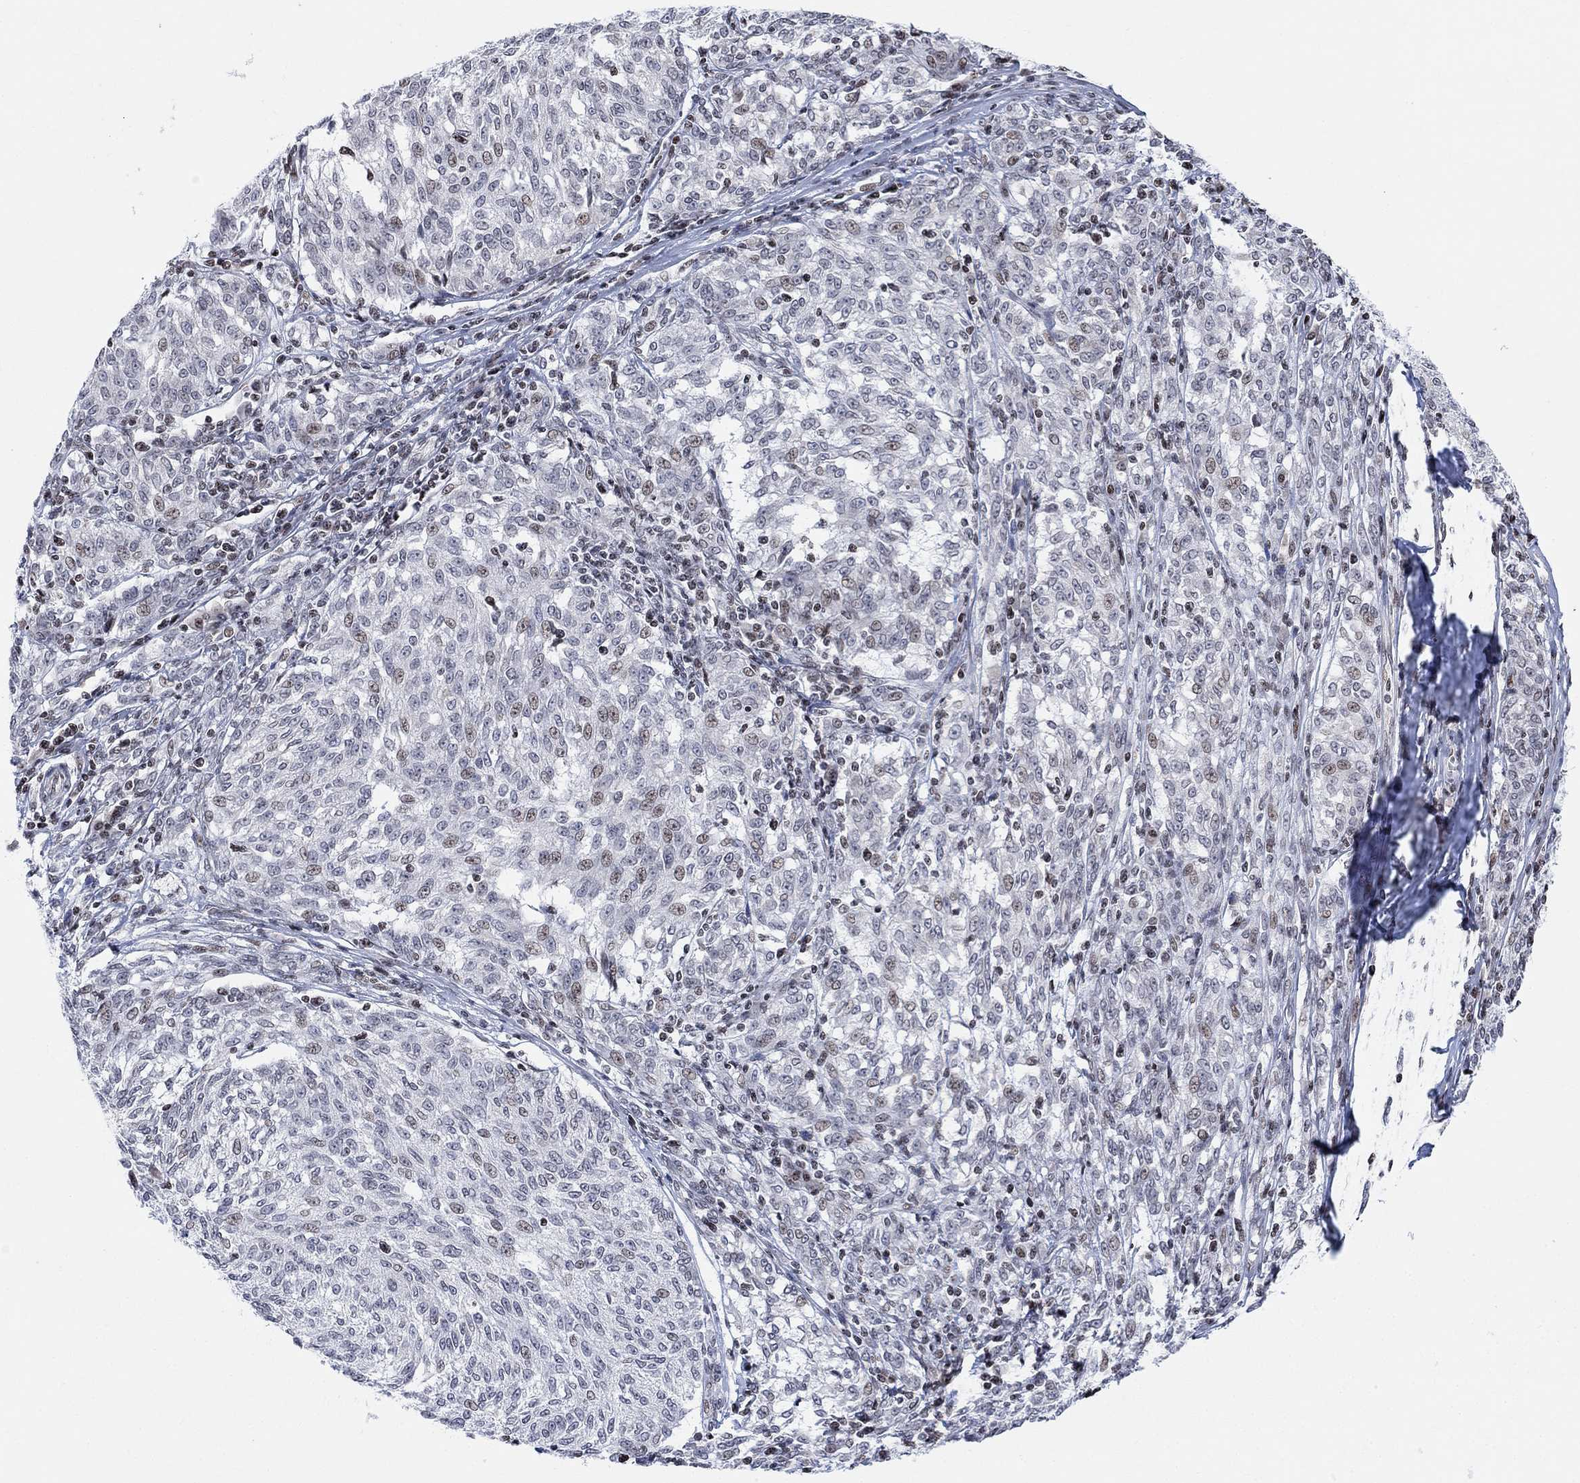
{"staining": {"intensity": "weak", "quantity": "<25%", "location": "nuclear"}, "tissue": "melanoma", "cell_type": "Tumor cells", "image_type": "cancer", "snomed": [{"axis": "morphology", "description": "Malignant melanoma, NOS"}, {"axis": "topography", "description": "Skin"}], "caption": "Photomicrograph shows no protein positivity in tumor cells of malignant melanoma tissue.", "gene": "ABHD14A", "patient": {"sex": "female", "age": 72}}